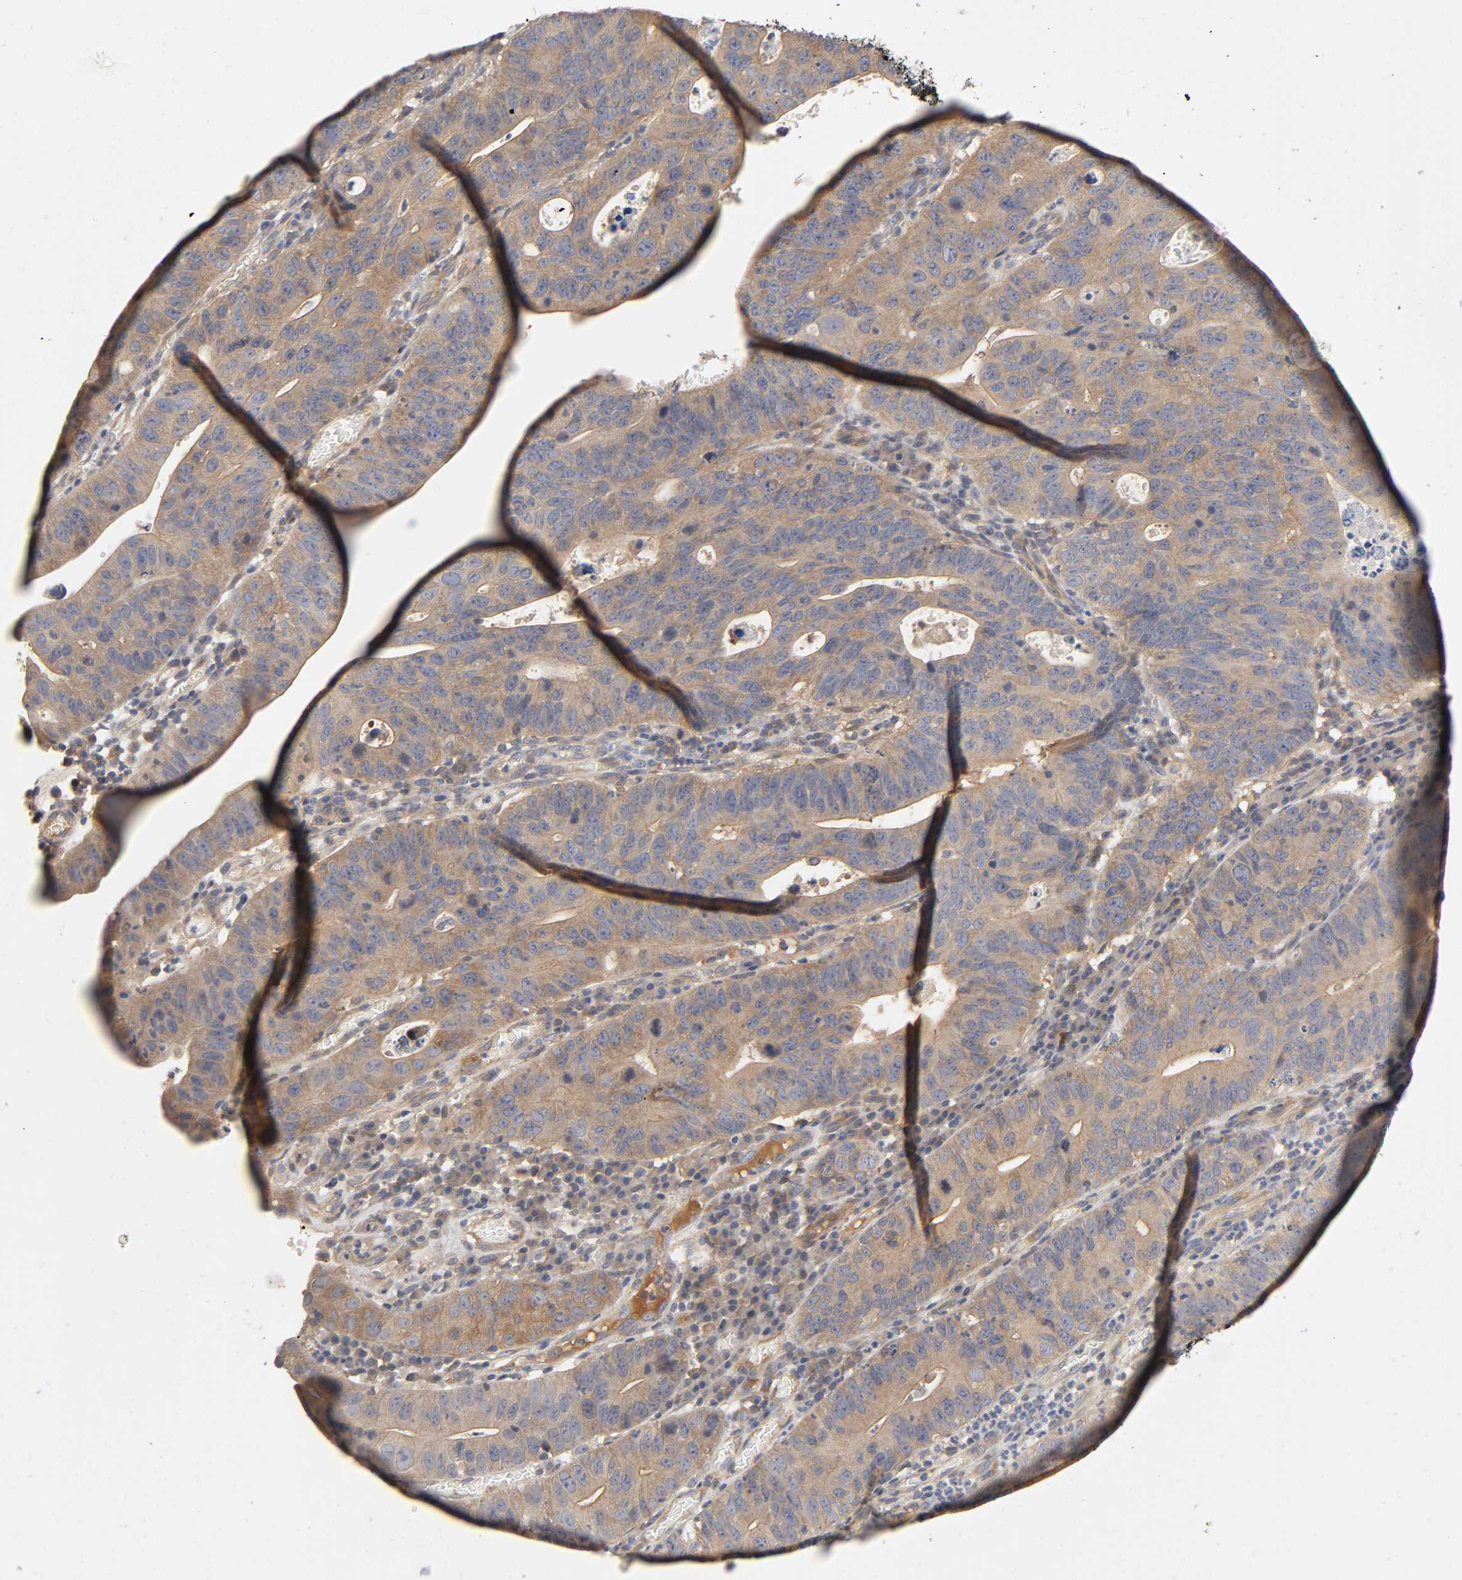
{"staining": {"intensity": "moderate", "quantity": ">75%", "location": "cytoplasmic/membranous"}, "tissue": "stomach cancer", "cell_type": "Tumor cells", "image_type": "cancer", "snomed": [{"axis": "morphology", "description": "Adenocarcinoma, NOS"}, {"axis": "topography", "description": "Stomach"}], "caption": "Stomach adenocarcinoma was stained to show a protein in brown. There is medium levels of moderate cytoplasmic/membranous expression in approximately >75% of tumor cells. (Brightfield microscopy of DAB IHC at high magnification).", "gene": "CPB2", "patient": {"sex": "male", "age": 59}}